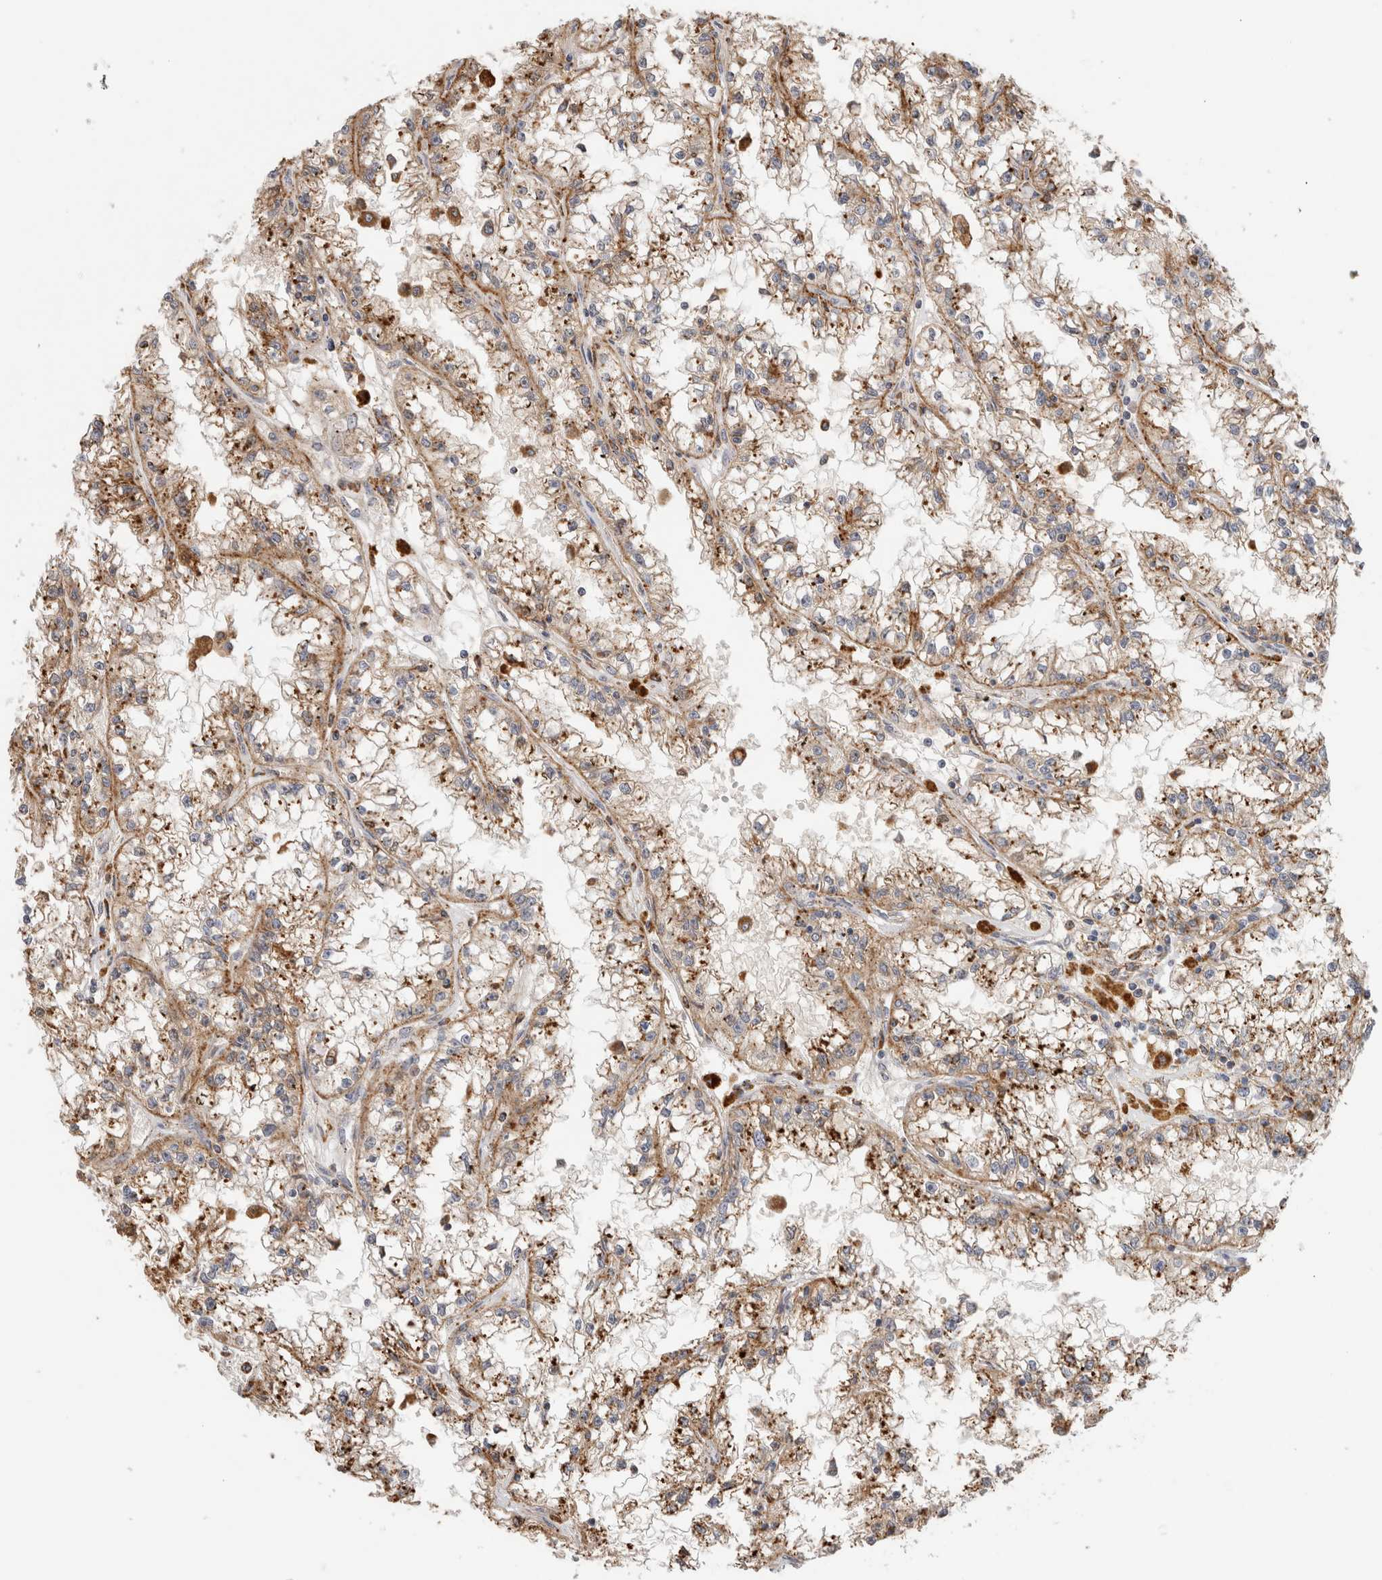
{"staining": {"intensity": "moderate", "quantity": ">75%", "location": "cytoplasmic/membranous"}, "tissue": "renal cancer", "cell_type": "Tumor cells", "image_type": "cancer", "snomed": [{"axis": "morphology", "description": "Adenocarcinoma, NOS"}, {"axis": "topography", "description": "Kidney"}], "caption": "Immunohistochemistry photomicrograph of neoplastic tissue: human renal adenocarcinoma stained using immunohistochemistry (IHC) displays medium levels of moderate protein expression localized specifically in the cytoplasmic/membranous of tumor cells, appearing as a cytoplasmic/membranous brown color.", "gene": "GNS", "patient": {"sex": "male", "age": 56}}